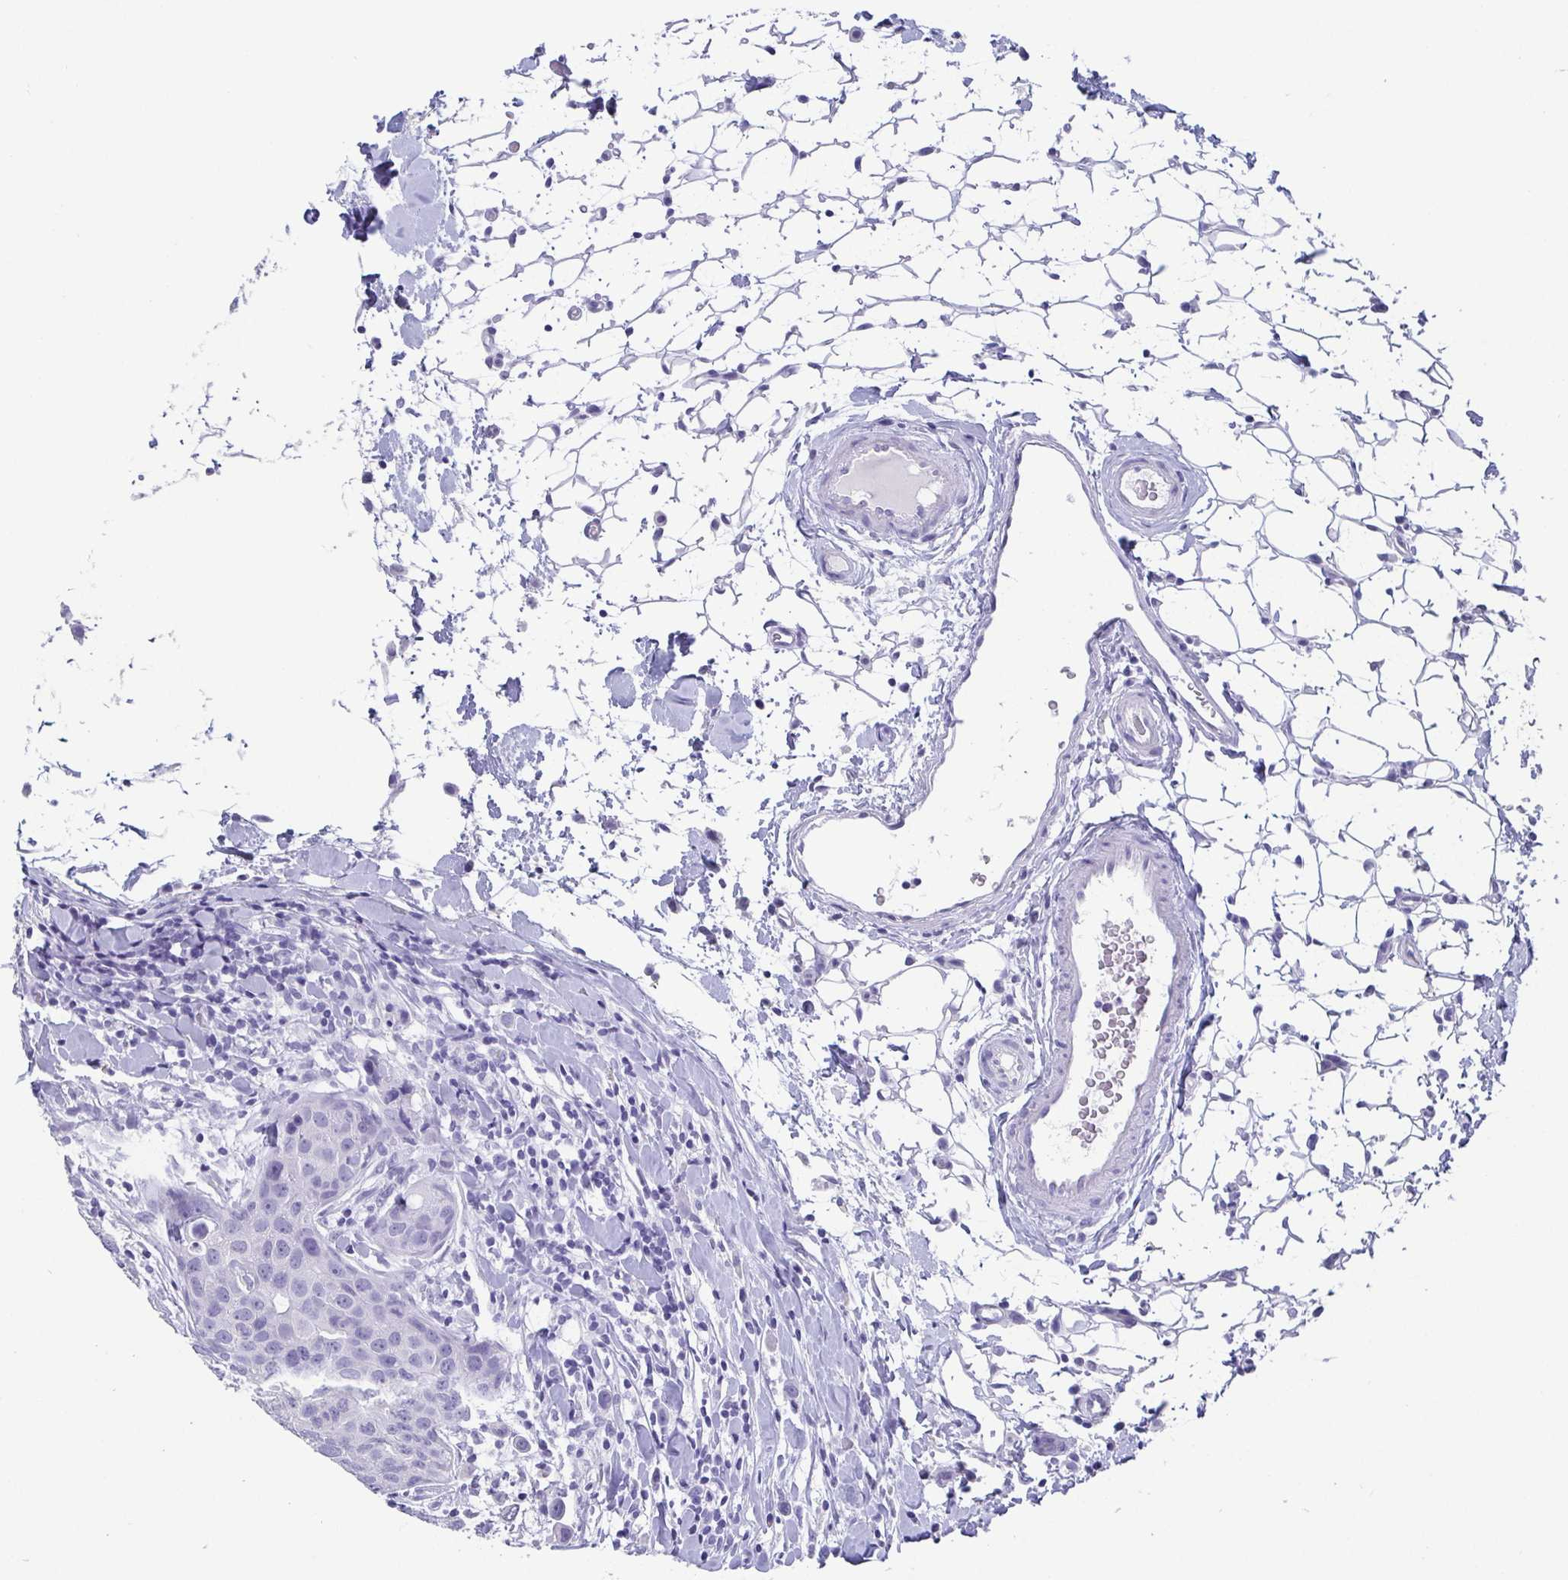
{"staining": {"intensity": "negative", "quantity": "none", "location": "none"}, "tissue": "breast cancer", "cell_type": "Tumor cells", "image_type": "cancer", "snomed": [{"axis": "morphology", "description": "Duct carcinoma"}, {"axis": "topography", "description": "Breast"}], "caption": "Human invasive ductal carcinoma (breast) stained for a protein using IHC demonstrates no positivity in tumor cells.", "gene": "SCGN", "patient": {"sex": "female", "age": 24}}